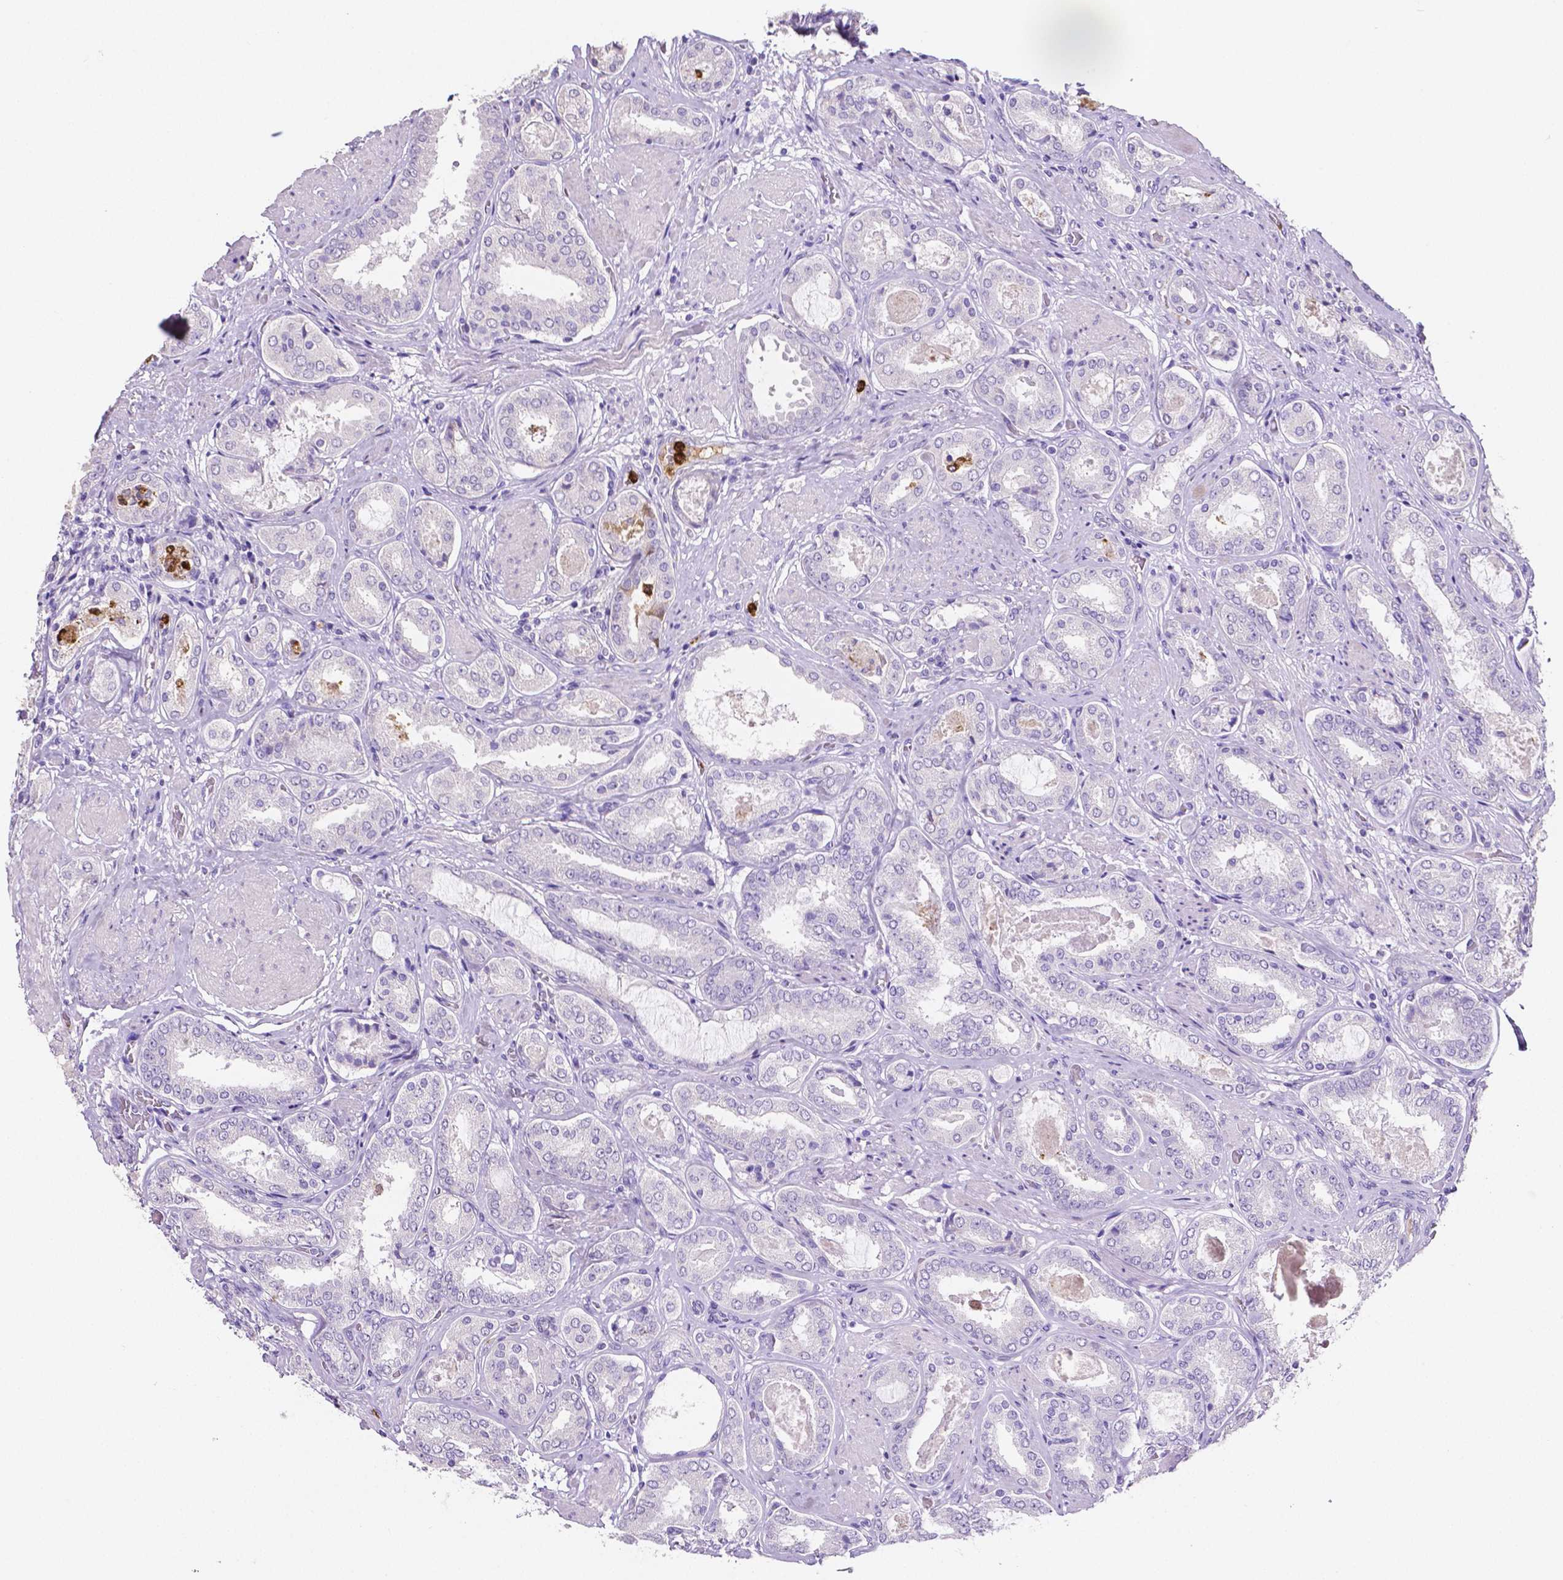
{"staining": {"intensity": "negative", "quantity": "none", "location": "none"}, "tissue": "prostate cancer", "cell_type": "Tumor cells", "image_type": "cancer", "snomed": [{"axis": "morphology", "description": "Adenocarcinoma, High grade"}, {"axis": "topography", "description": "Prostate"}], "caption": "High magnification brightfield microscopy of prostate cancer (adenocarcinoma (high-grade)) stained with DAB (3,3'-diaminobenzidine) (brown) and counterstained with hematoxylin (blue): tumor cells show no significant positivity. Brightfield microscopy of immunohistochemistry (IHC) stained with DAB (brown) and hematoxylin (blue), captured at high magnification.", "gene": "MMP9", "patient": {"sex": "male", "age": 63}}